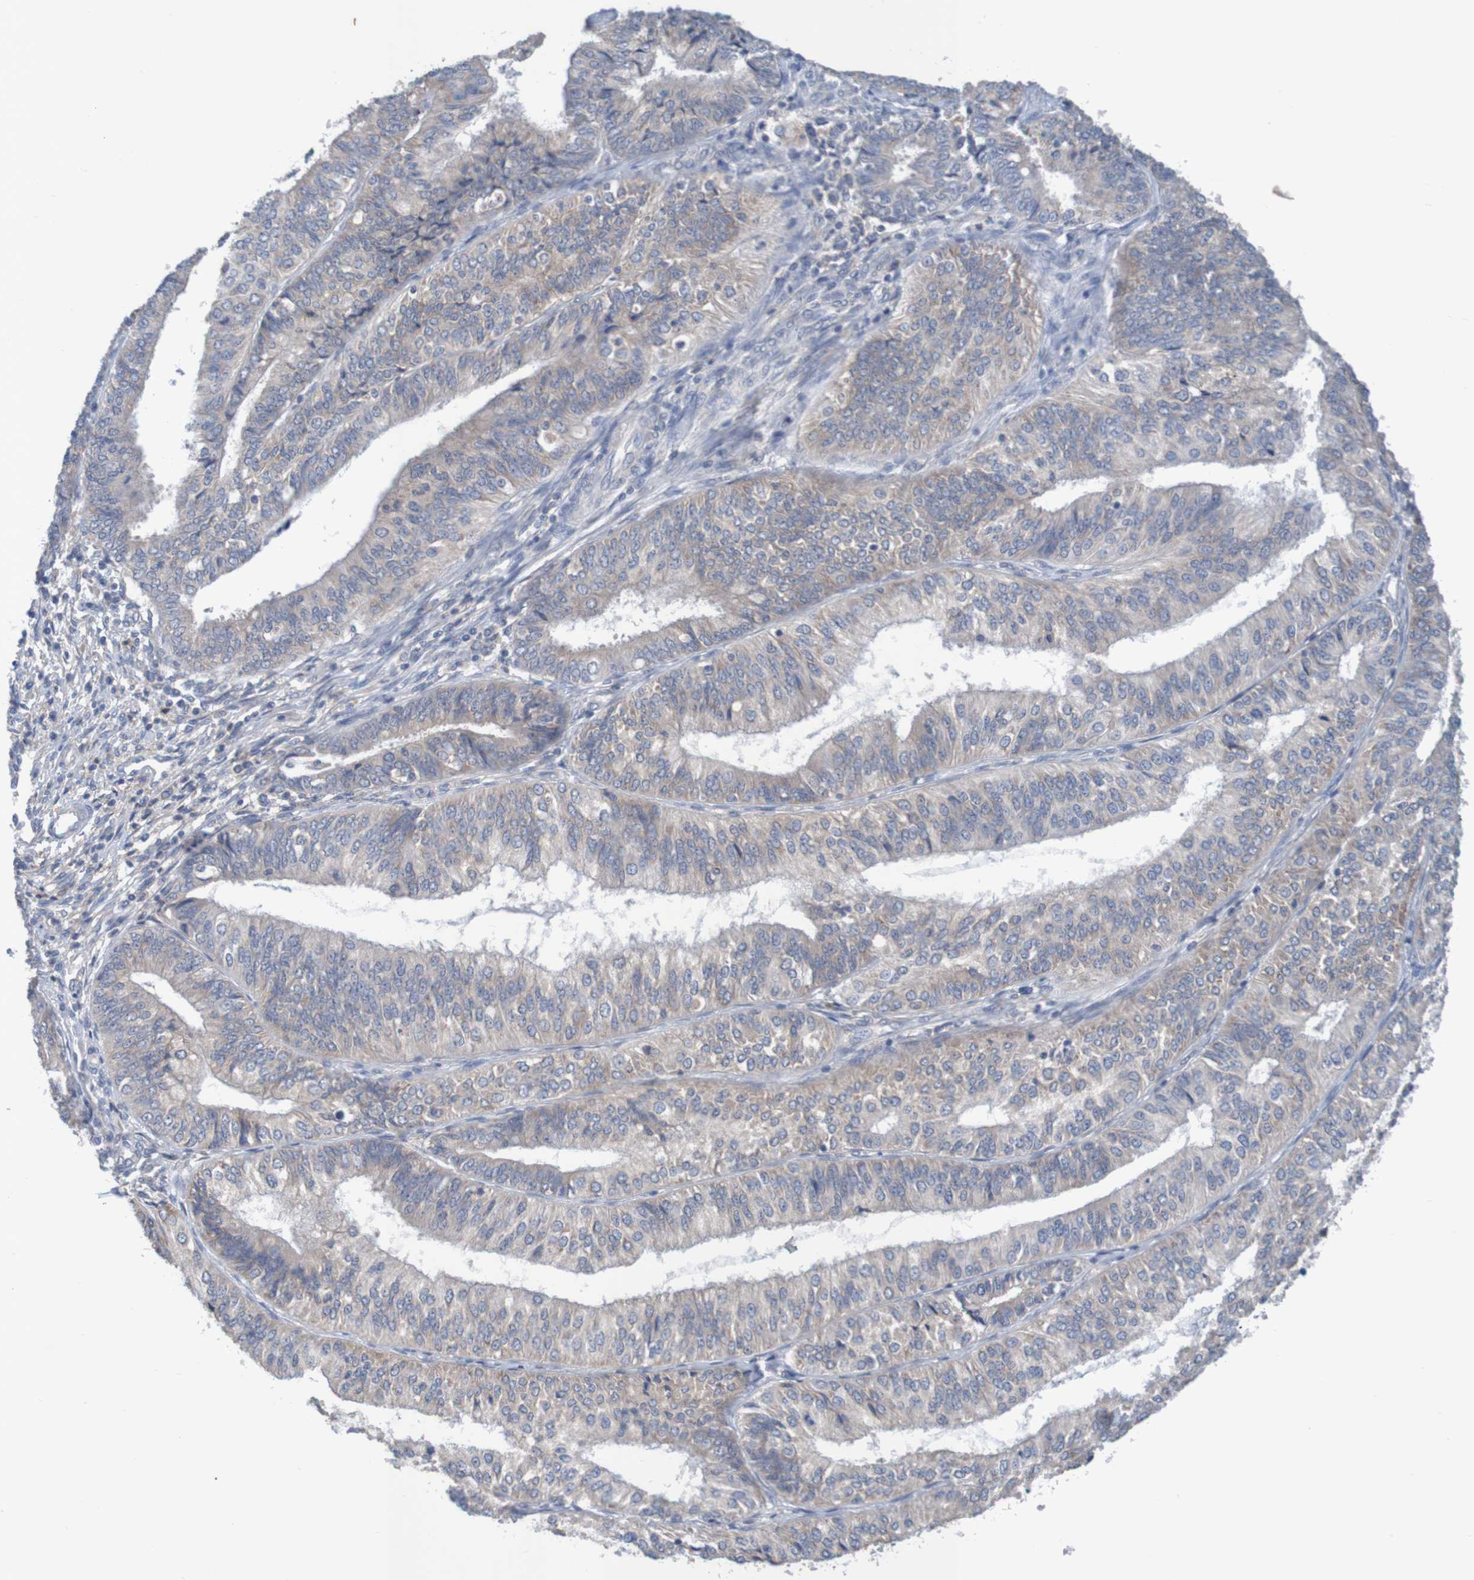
{"staining": {"intensity": "weak", "quantity": ">75%", "location": "cytoplasmic/membranous"}, "tissue": "endometrial cancer", "cell_type": "Tumor cells", "image_type": "cancer", "snomed": [{"axis": "morphology", "description": "Adenocarcinoma, NOS"}, {"axis": "topography", "description": "Endometrium"}], "caption": "Immunohistochemistry micrograph of neoplastic tissue: human adenocarcinoma (endometrial) stained using IHC demonstrates low levels of weak protein expression localized specifically in the cytoplasmic/membranous of tumor cells, appearing as a cytoplasmic/membranous brown color.", "gene": "LTA", "patient": {"sex": "female", "age": 58}}